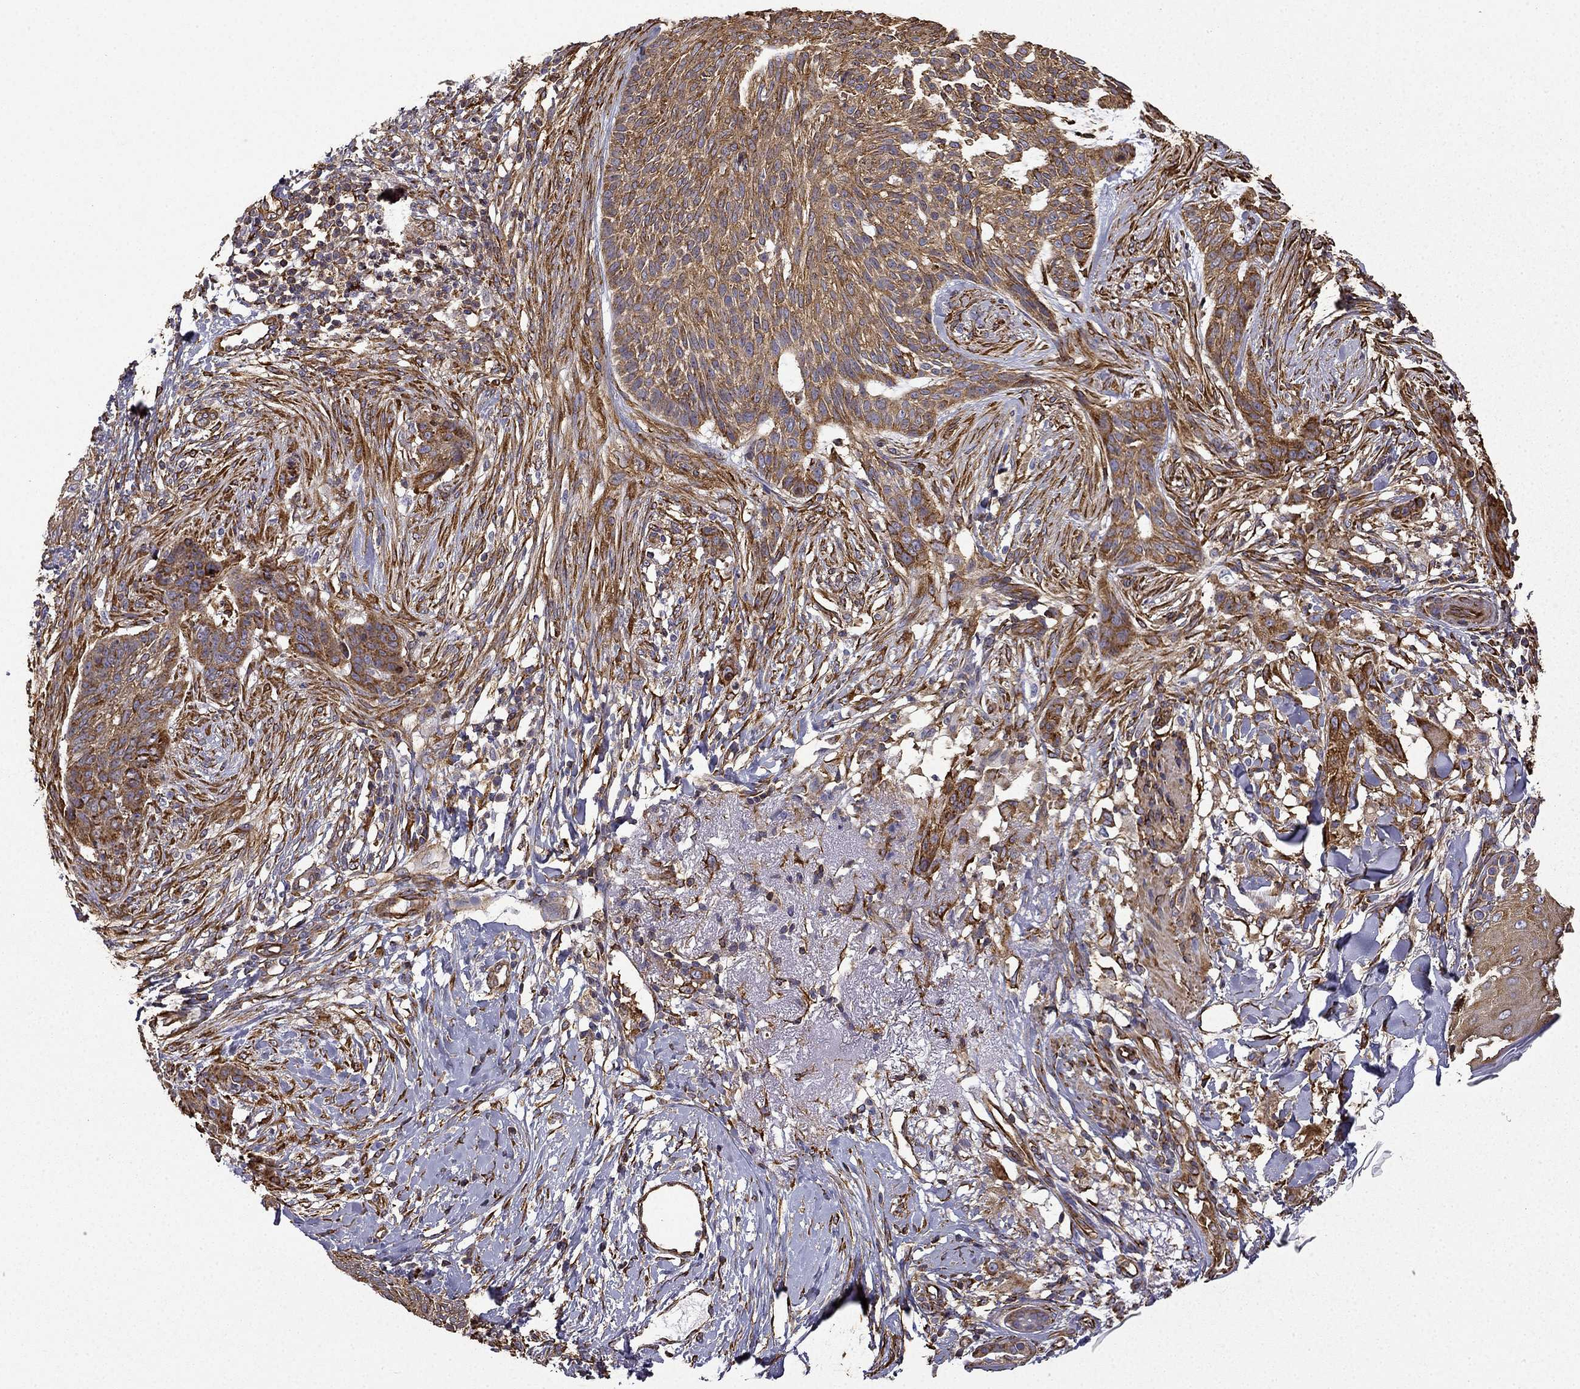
{"staining": {"intensity": "moderate", "quantity": ">75%", "location": "cytoplasmic/membranous"}, "tissue": "skin cancer", "cell_type": "Tumor cells", "image_type": "cancer", "snomed": [{"axis": "morphology", "description": "Normal tissue, NOS"}, {"axis": "morphology", "description": "Basal cell carcinoma"}, {"axis": "topography", "description": "Skin"}], "caption": "This photomicrograph shows immunohistochemistry (IHC) staining of skin cancer, with medium moderate cytoplasmic/membranous expression in about >75% of tumor cells.", "gene": "MAP4", "patient": {"sex": "male", "age": 84}}